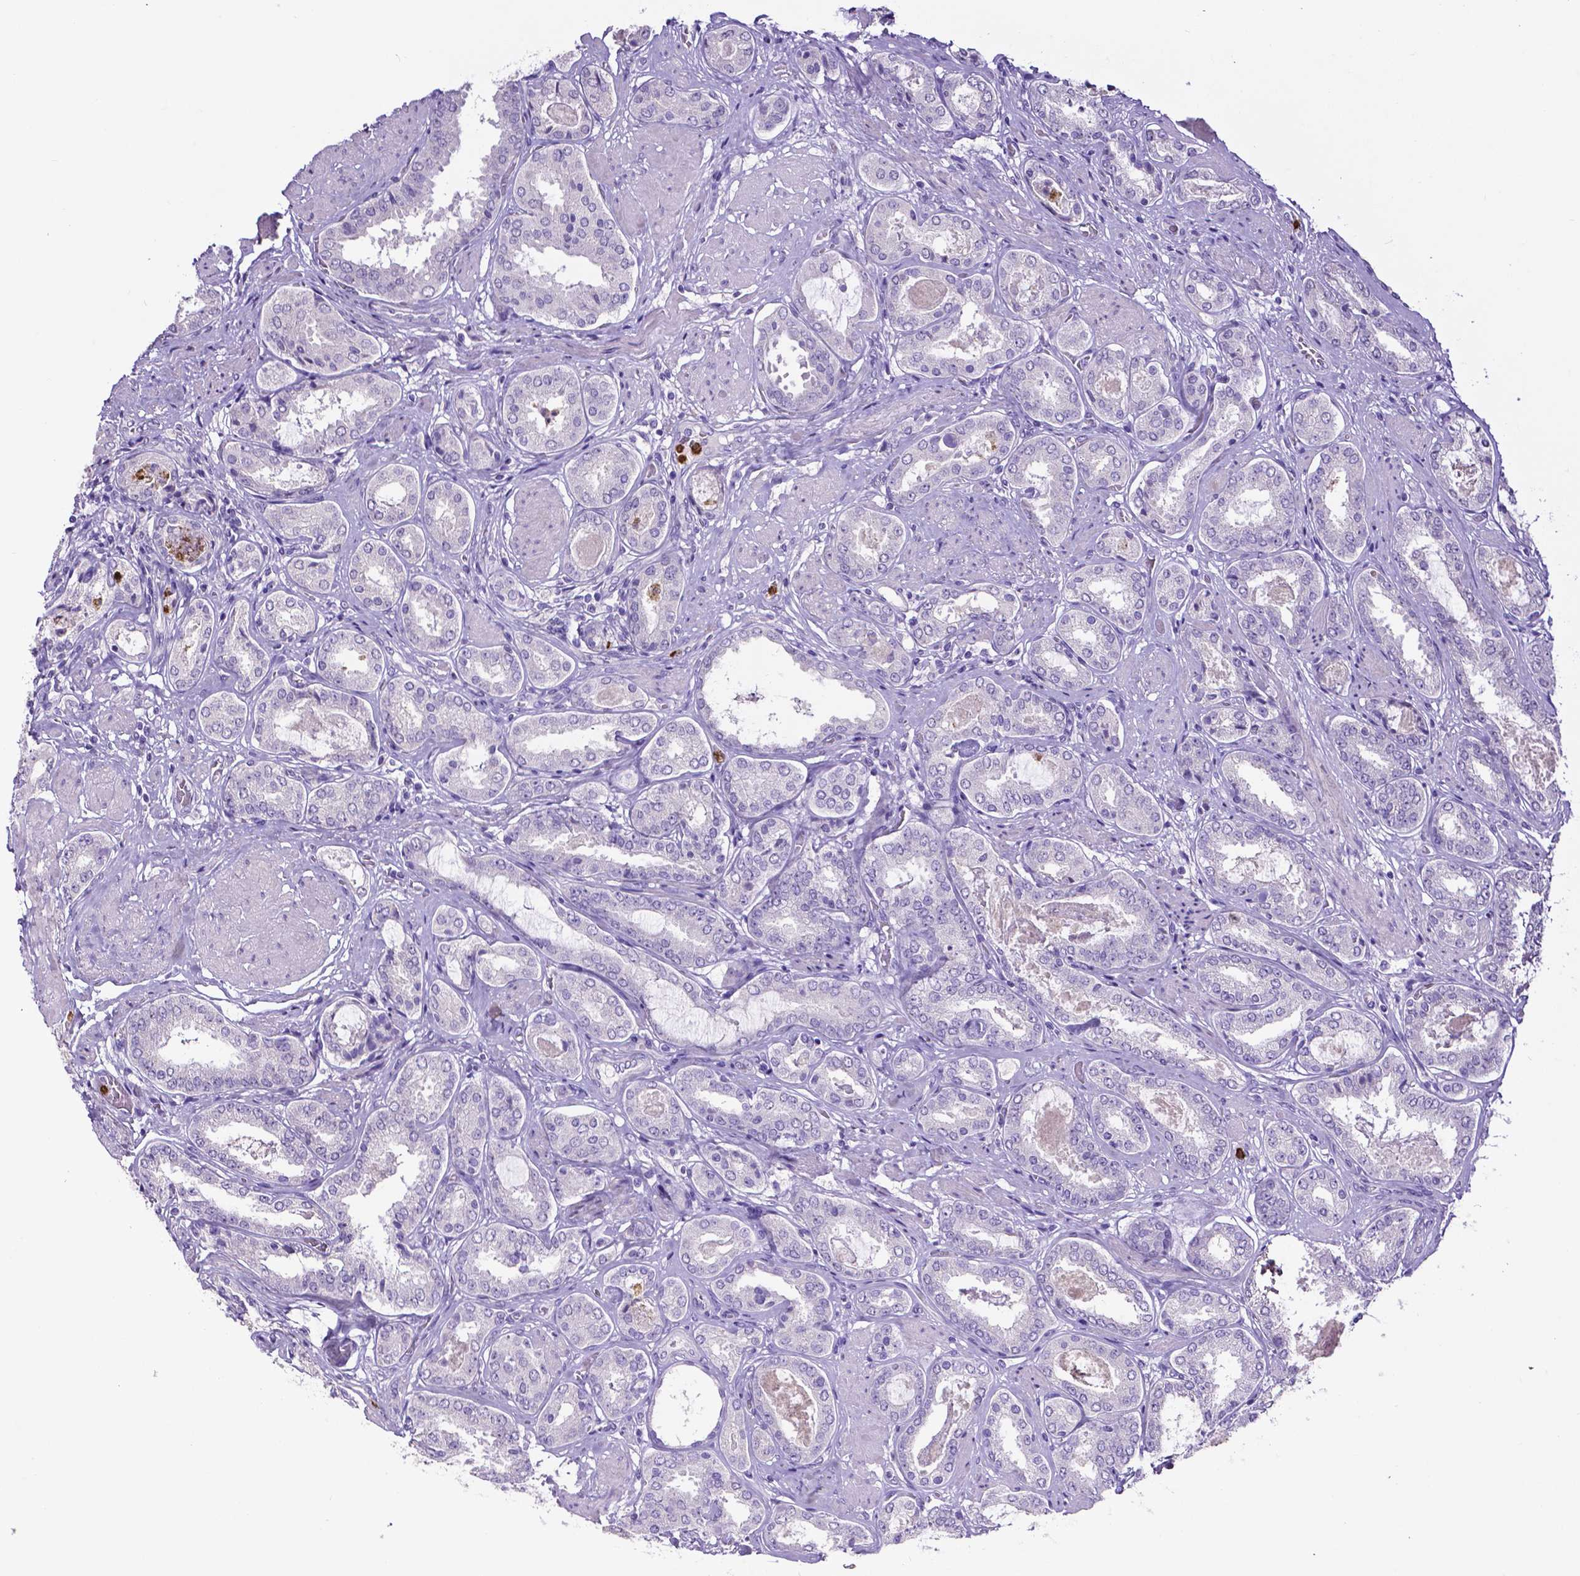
{"staining": {"intensity": "negative", "quantity": "none", "location": "none"}, "tissue": "prostate cancer", "cell_type": "Tumor cells", "image_type": "cancer", "snomed": [{"axis": "morphology", "description": "Adenocarcinoma, High grade"}, {"axis": "topography", "description": "Prostate"}], "caption": "A histopathology image of human prostate cancer (high-grade adenocarcinoma) is negative for staining in tumor cells. (Stains: DAB (3,3'-diaminobenzidine) IHC with hematoxylin counter stain, Microscopy: brightfield microscopy at high magnification).", "gene": "MMP9", "patient": {"sex": "male", "age": 63}}